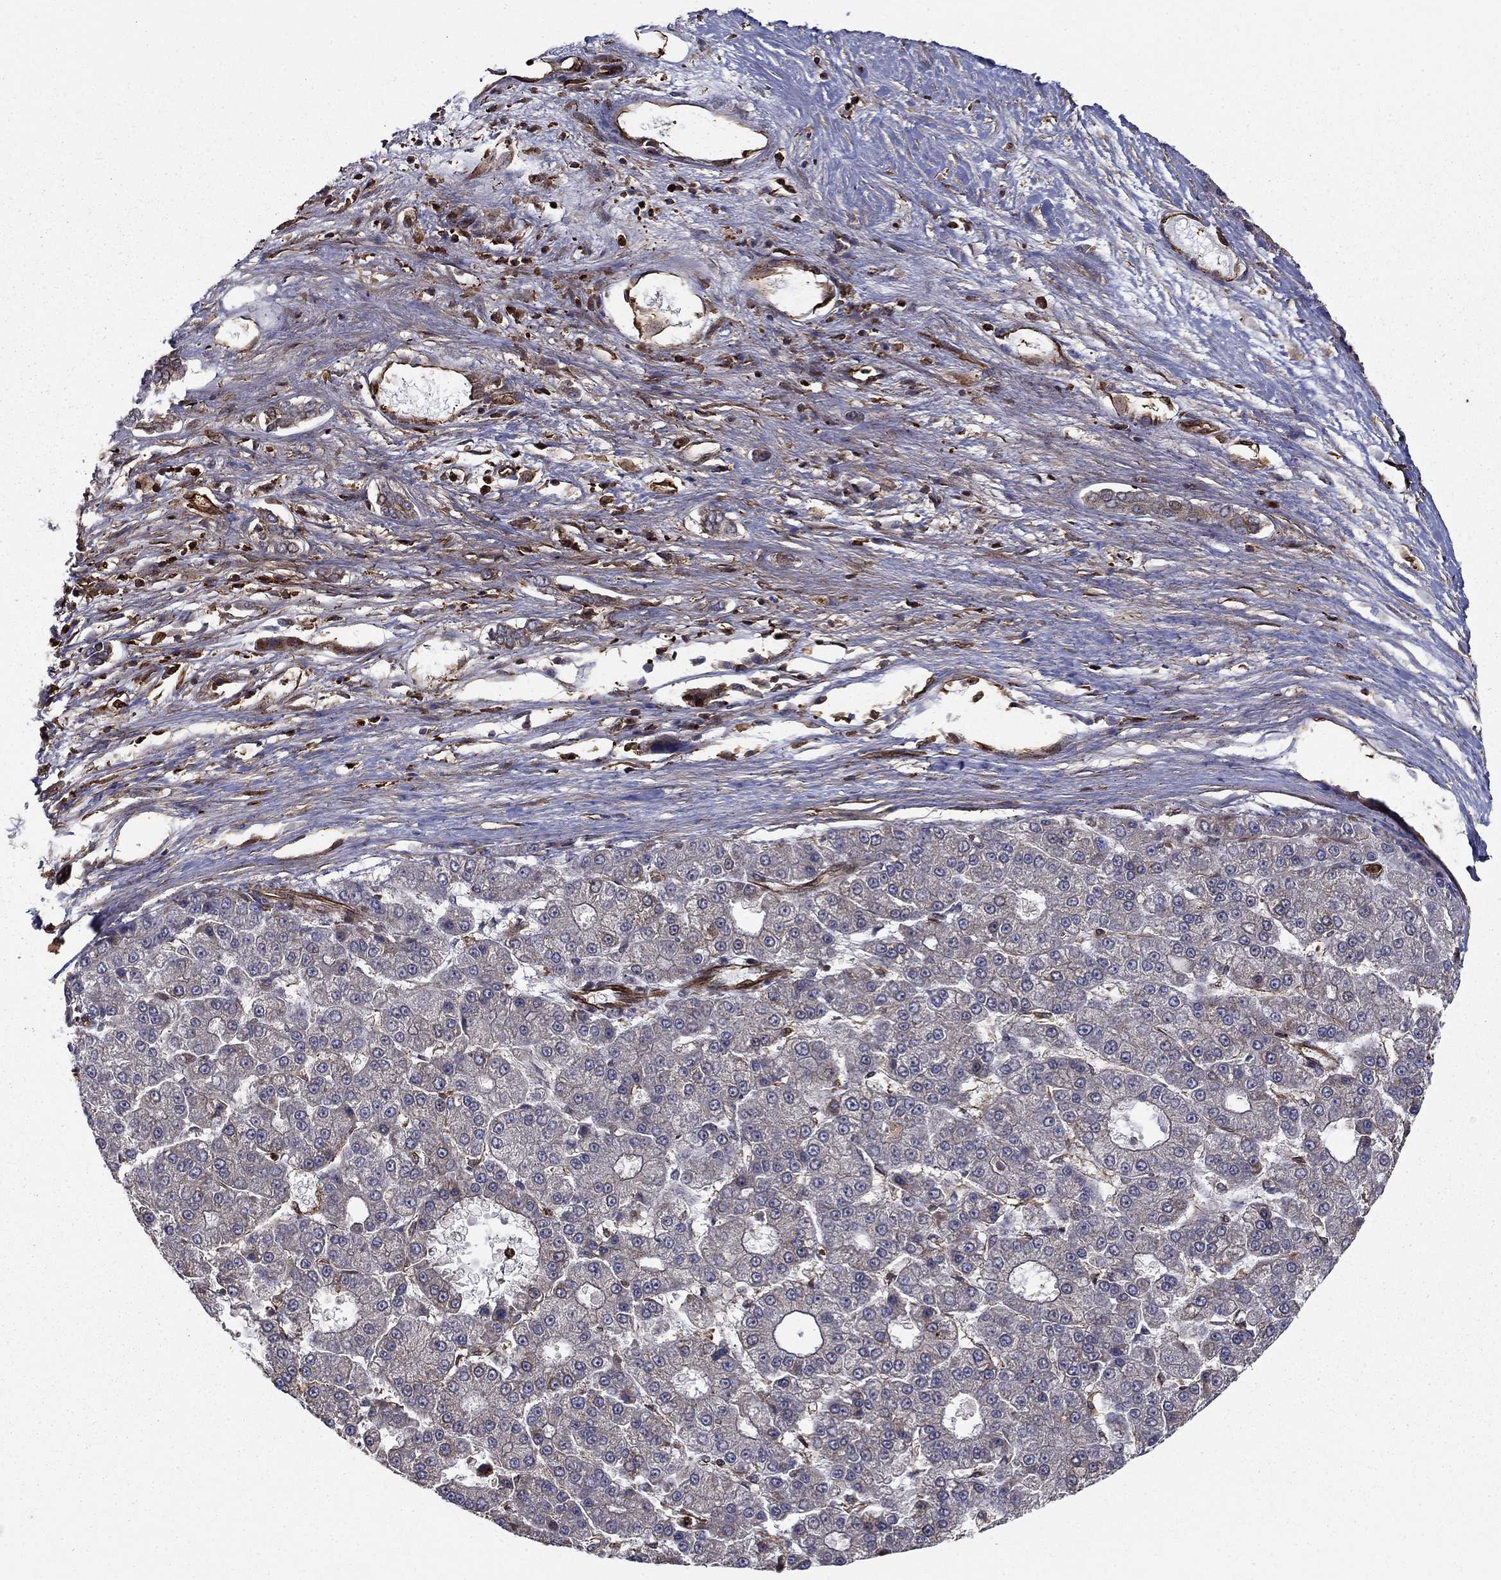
{"staining": {"intensity": "negative", "quantity": "none", "location": "none"}, "tissue": "liver cancer", "cell_type": "Tumor cells", "image_type": "cancer", "snomed": [{"axis": "morphology", "description": "Carcinoma, Hepatocellular, NOS"}, {"axis": "topography", "description": "Liver"}], "caption": "DAB immunohistochemical staining of liver hepatocellular carcinoma demonstrates no significant positivity in tumor cells.", "gene": "ADM", "patient": {"sex": "male", "age": 70}}